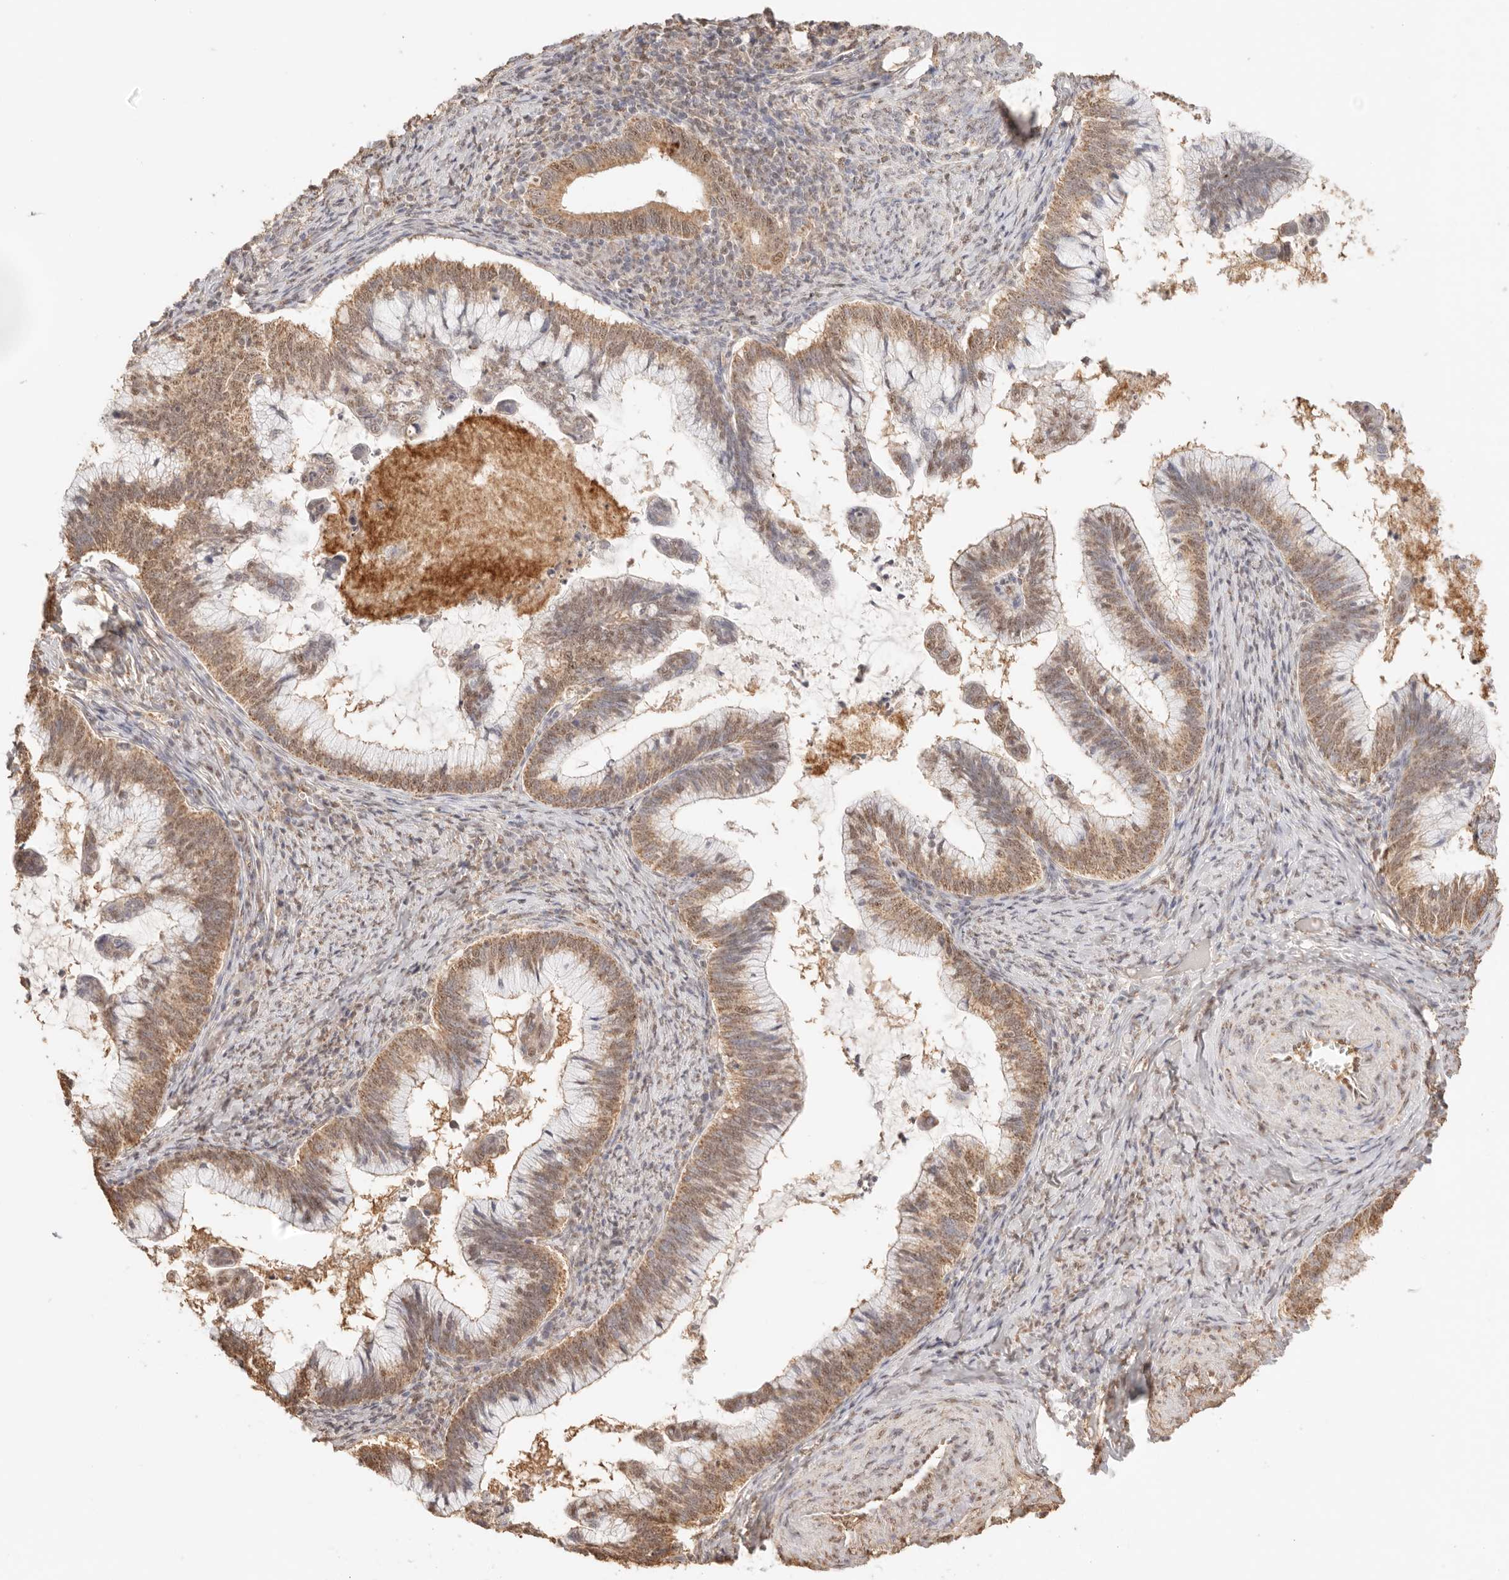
{"staining": {"intensity": "moderate", "quantity": ">75%", "location": "cytoplasmic/membranous,nuclear"}, "tissue": "cervical cancer", "cell_type": "Tumor cells", "image_type": "cancer", "snomed": [{"axis": "morphology", "description": "Adenocarcinoma, NOS"}, {"axis": "topography", "description": "Cervix"}], "caption": "This photomicrograph demonstrates immunohistochemistry (IHC) staining of human cervical cancer (adenocarcinoma), with medium moderate cytoplasmic/membranous and nuclear staining in approximately >75% of tumor cells.", "gene": "IL1R2", "patient": {"sex": "female", "age": 36}}